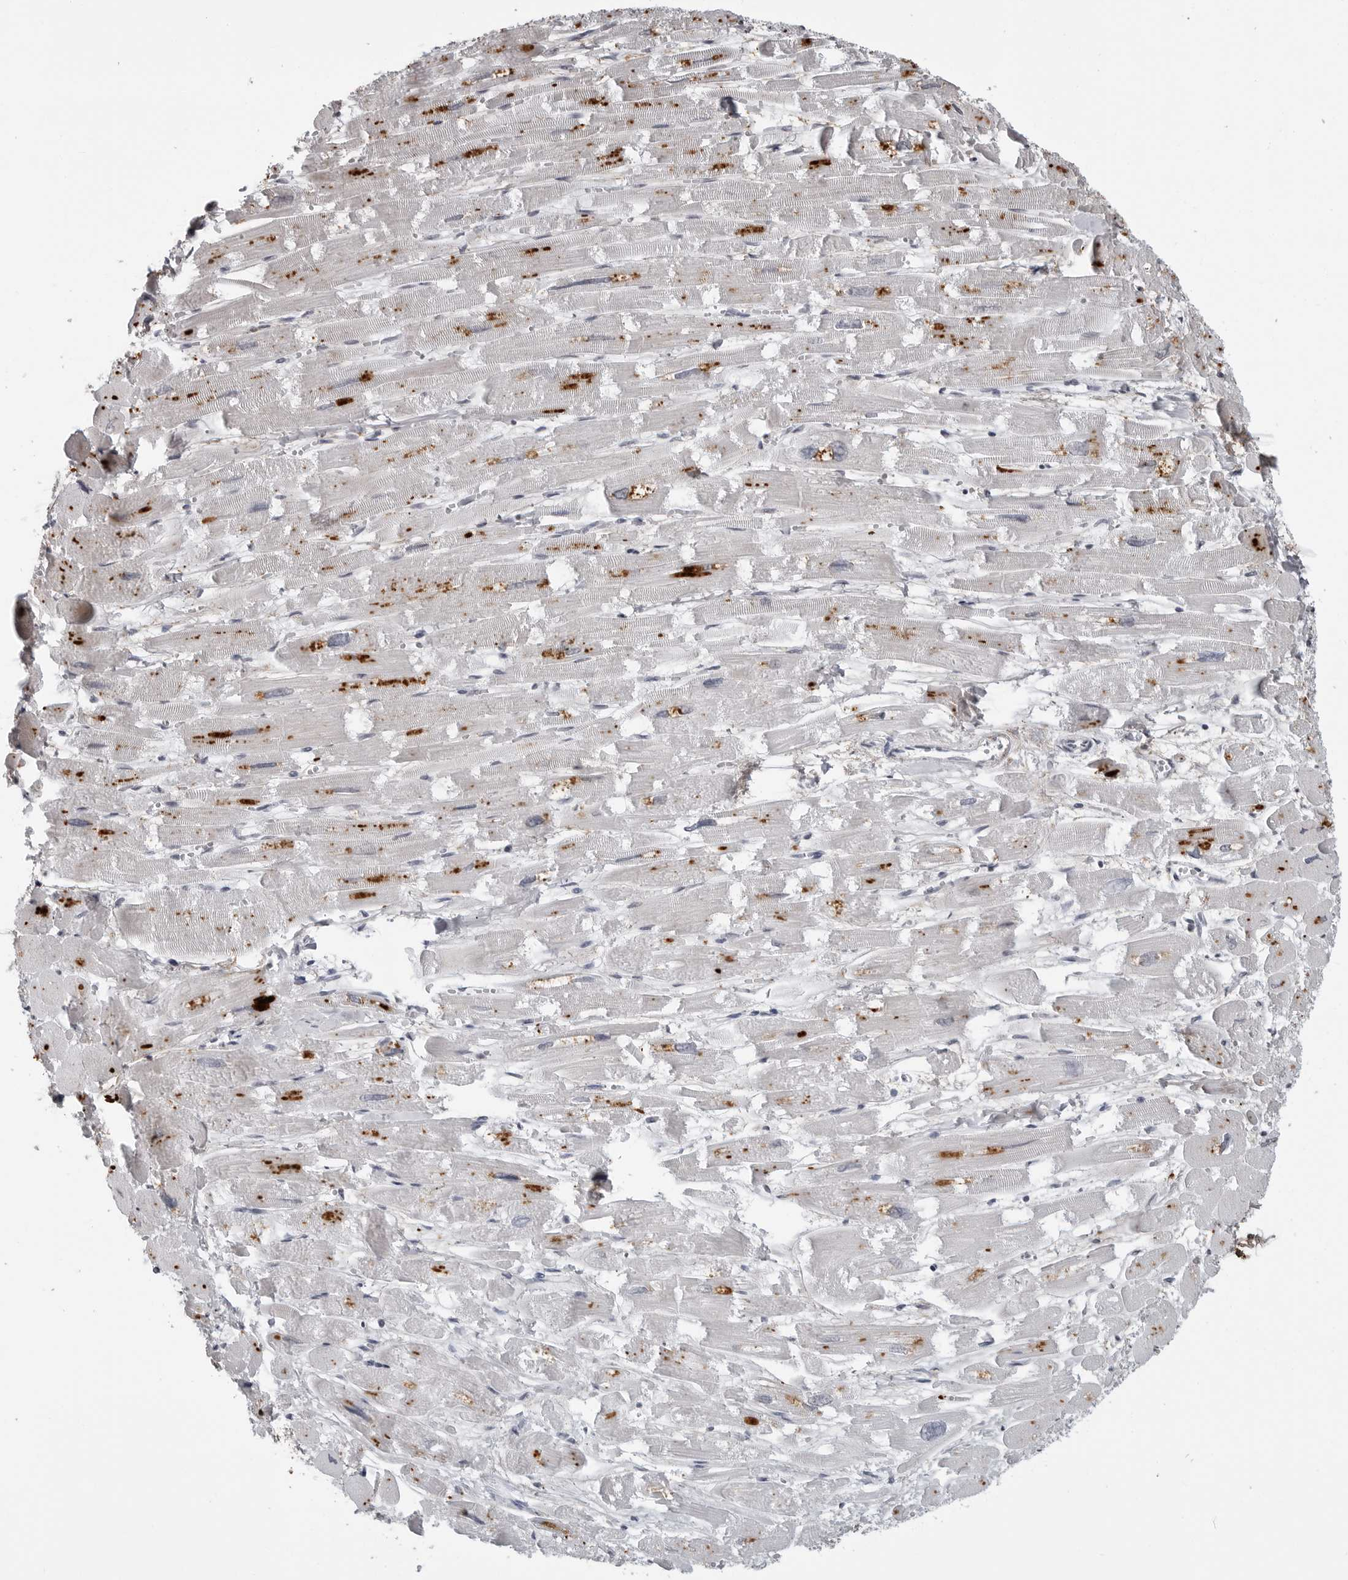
{"staining": {"intensity": "strong", "quantity": "<25%", "location": "cytoplasmic/membranous"}, "tissue": "heart muscle", "cell_type": "Cardiomyocytes", "image_type": "normal", "snomed": [{"axis": "morphology", "description": "Normal tissue, NOS"}, {"axis": "topography", "description": "Heart"}], "caption": "Strong cytoplasmic/membranous protein staining is appreciated in about <25% of cardiomyocytes in heart muscle.", "gene": "CXCR5", "patient": {"sex": "male", "age": 54}}